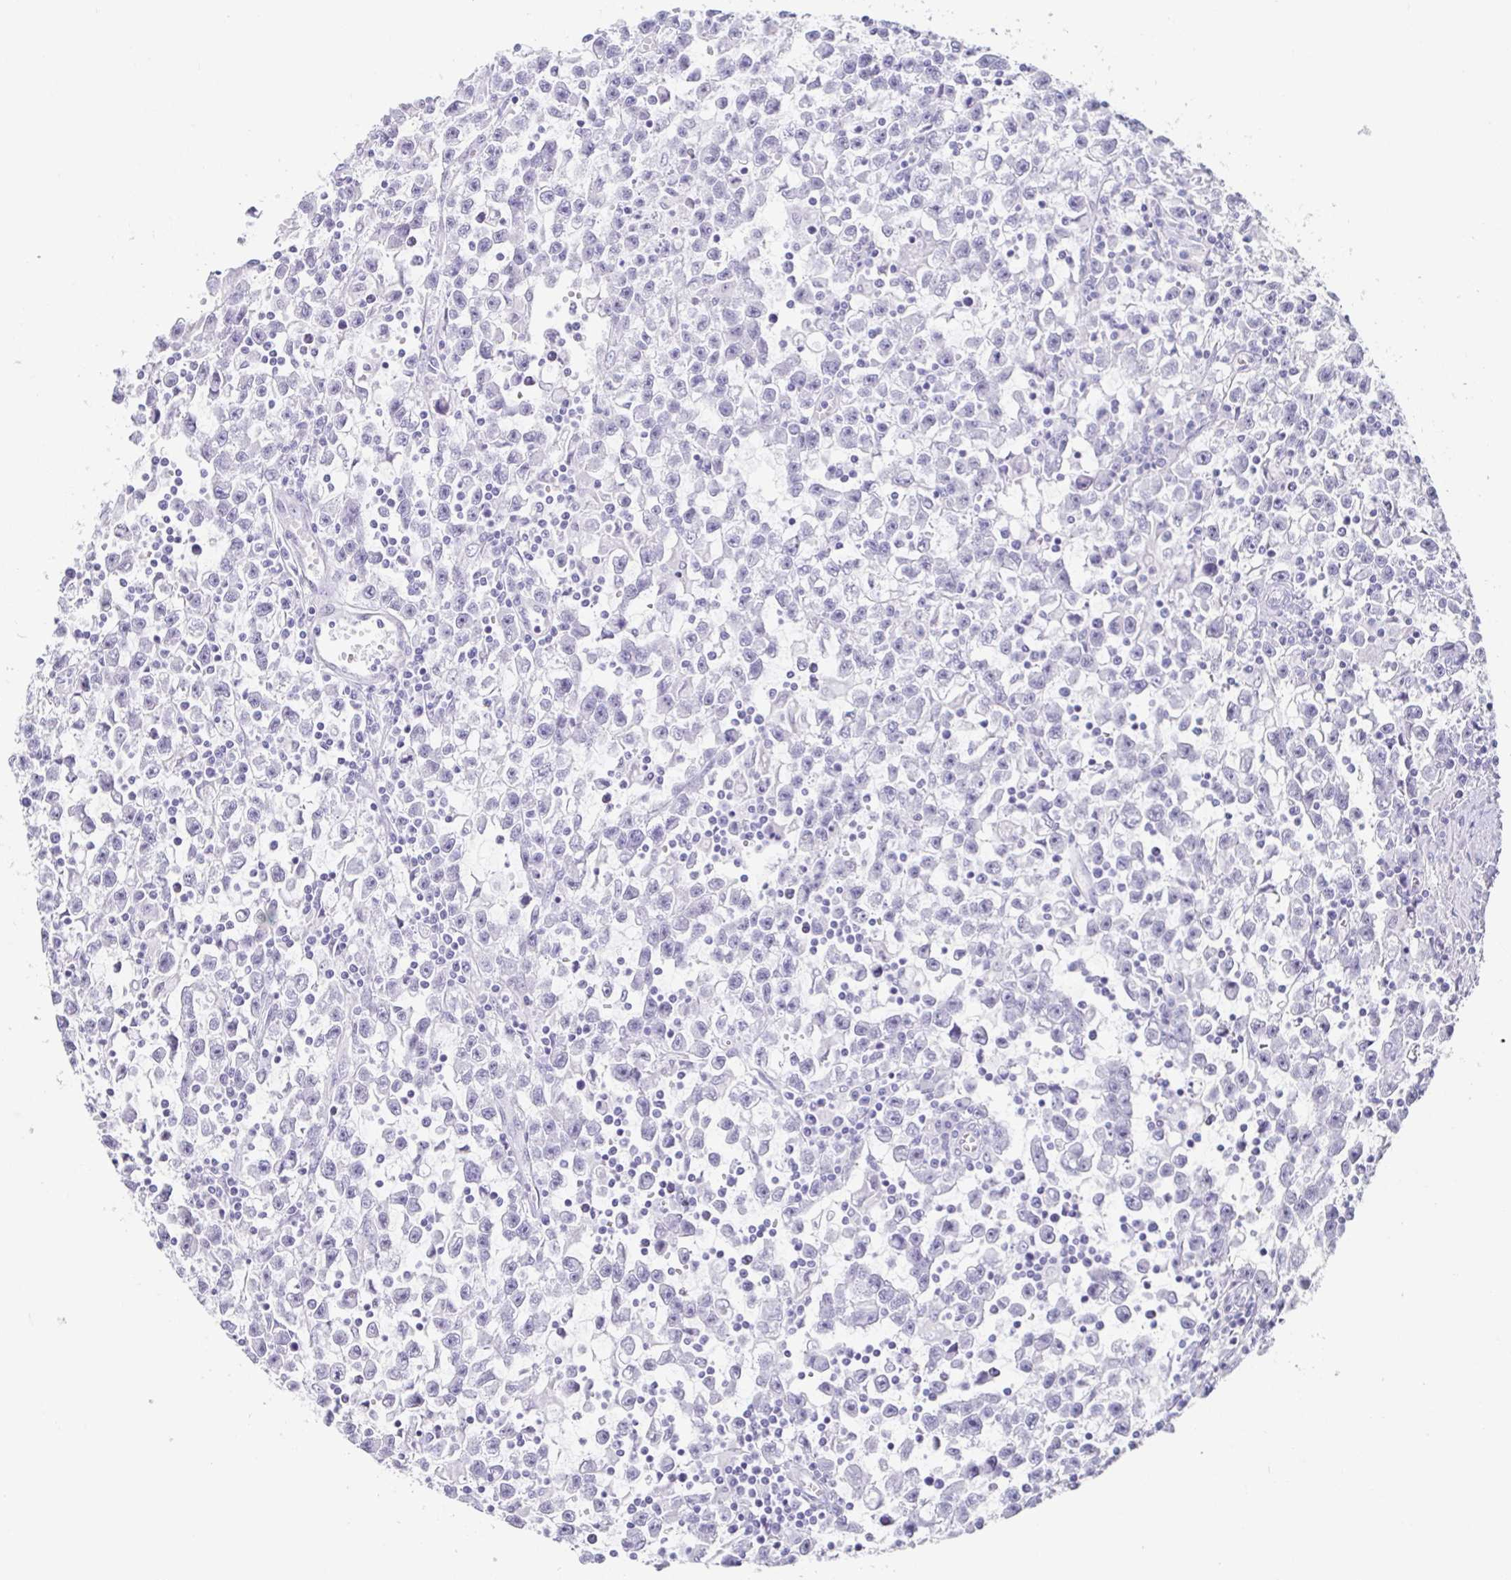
{"staining": {"intensity": "negative", "quantity": "none", "location": "none"}, "tissue": "testis cancer", "cell_type": "Tumor cells", "image_type": "cancer", "snomed": [{"axis": "morphology", "description": "Seminoma, NOS"}, {"axis": "topography", "description": "Testis"}], "caption": "A micrograph of testis seminoma stained for a protein shows no brown staining in tumor cells.", "gene": "ESX1", "patient": {"sex": "male", "age": 31}}